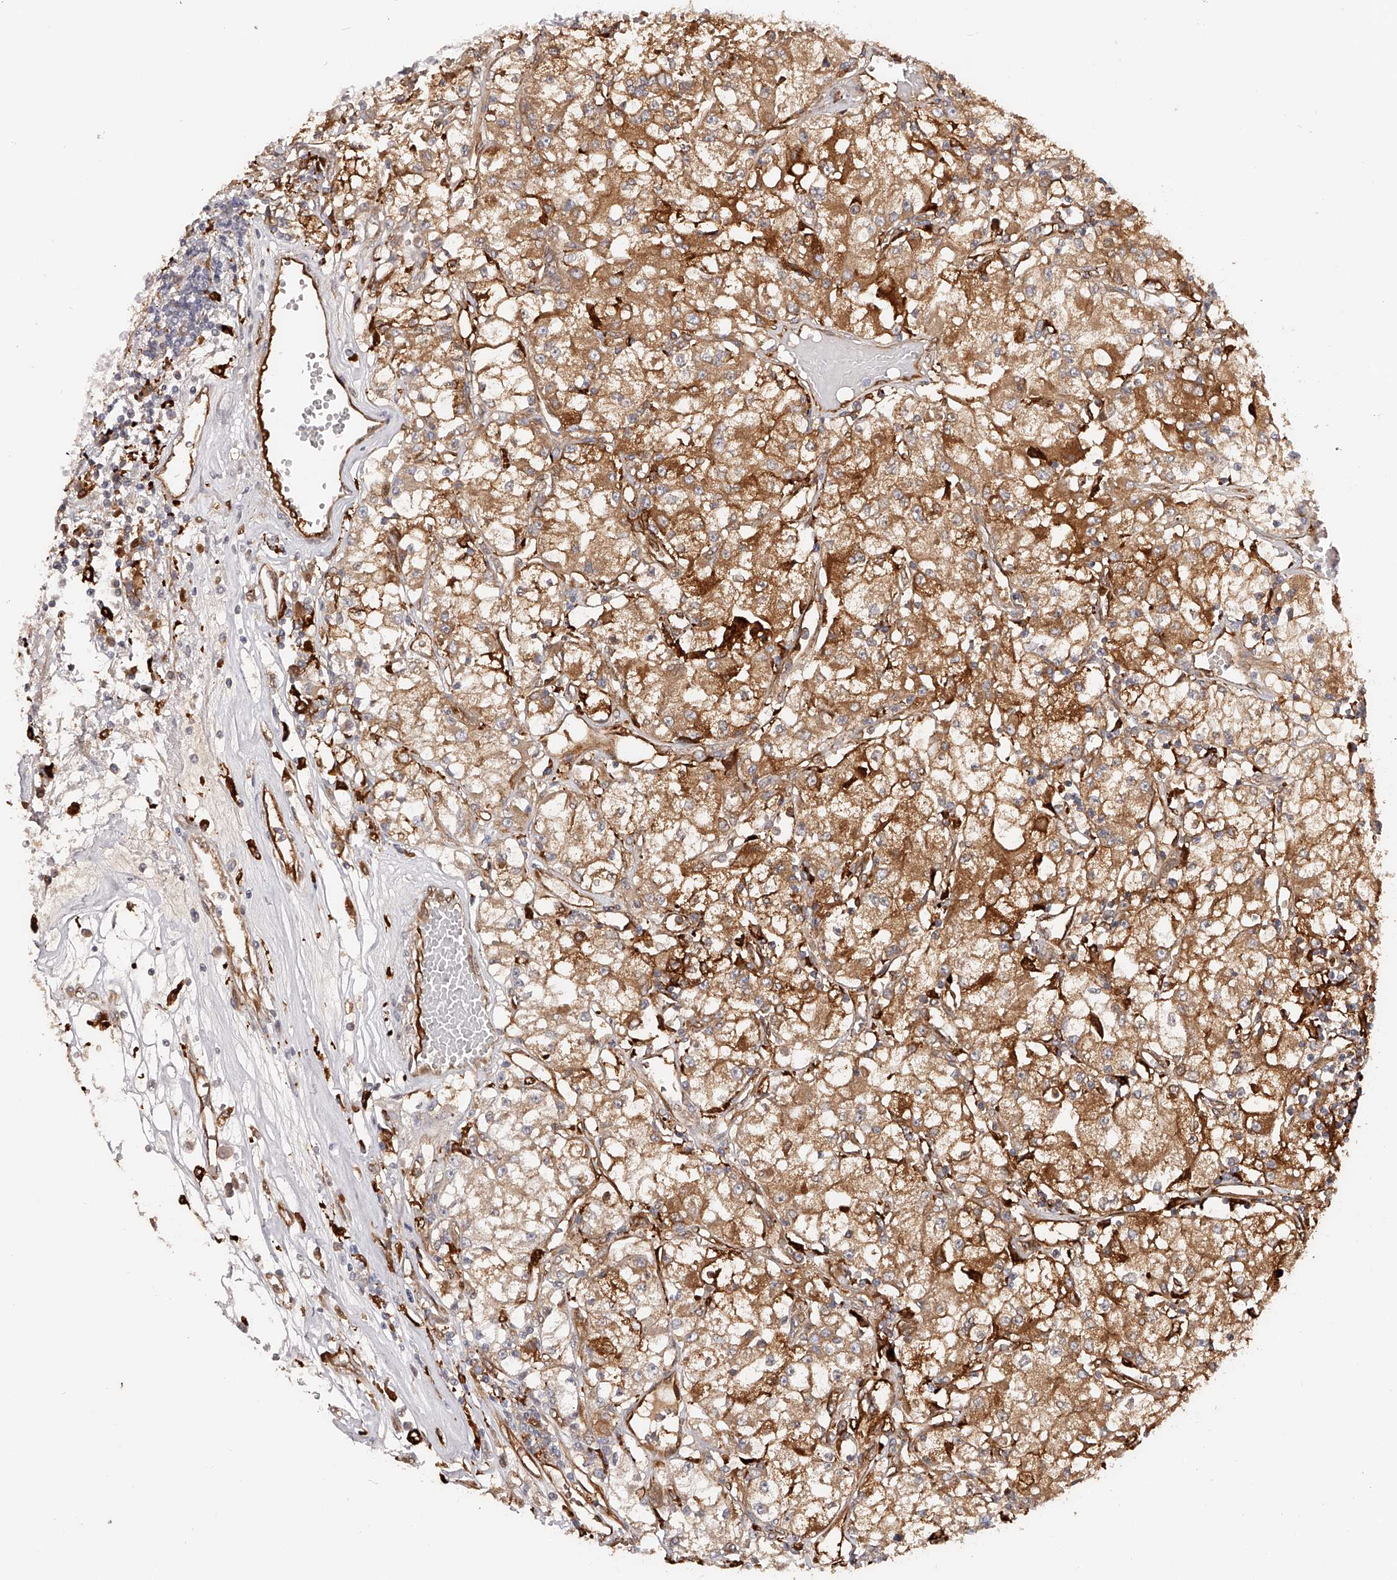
{"staining": {"intensity": "moderate", "quantity": ">75%", "location": "cytoplasmic/membranous"}, "tissue": "renal cancer", "cell_type": "Tumor cells", "image_type": "cancer", "snomed": [{"axis": "morphology", "description": "Adenocarcinoma, NOS"}, {"axis": "topography", "description": "Kidney"}], "caption": "IHC histopathology image of human renal cancer (adenocarcinoma) stained for a protein (brown), which exhibits medium levels of moderate cytoplasmic/membranous positivity in approximately >75% of tumor cells.", "gene": "LAP3", "patient": {"sex": "female", "age": 59}}